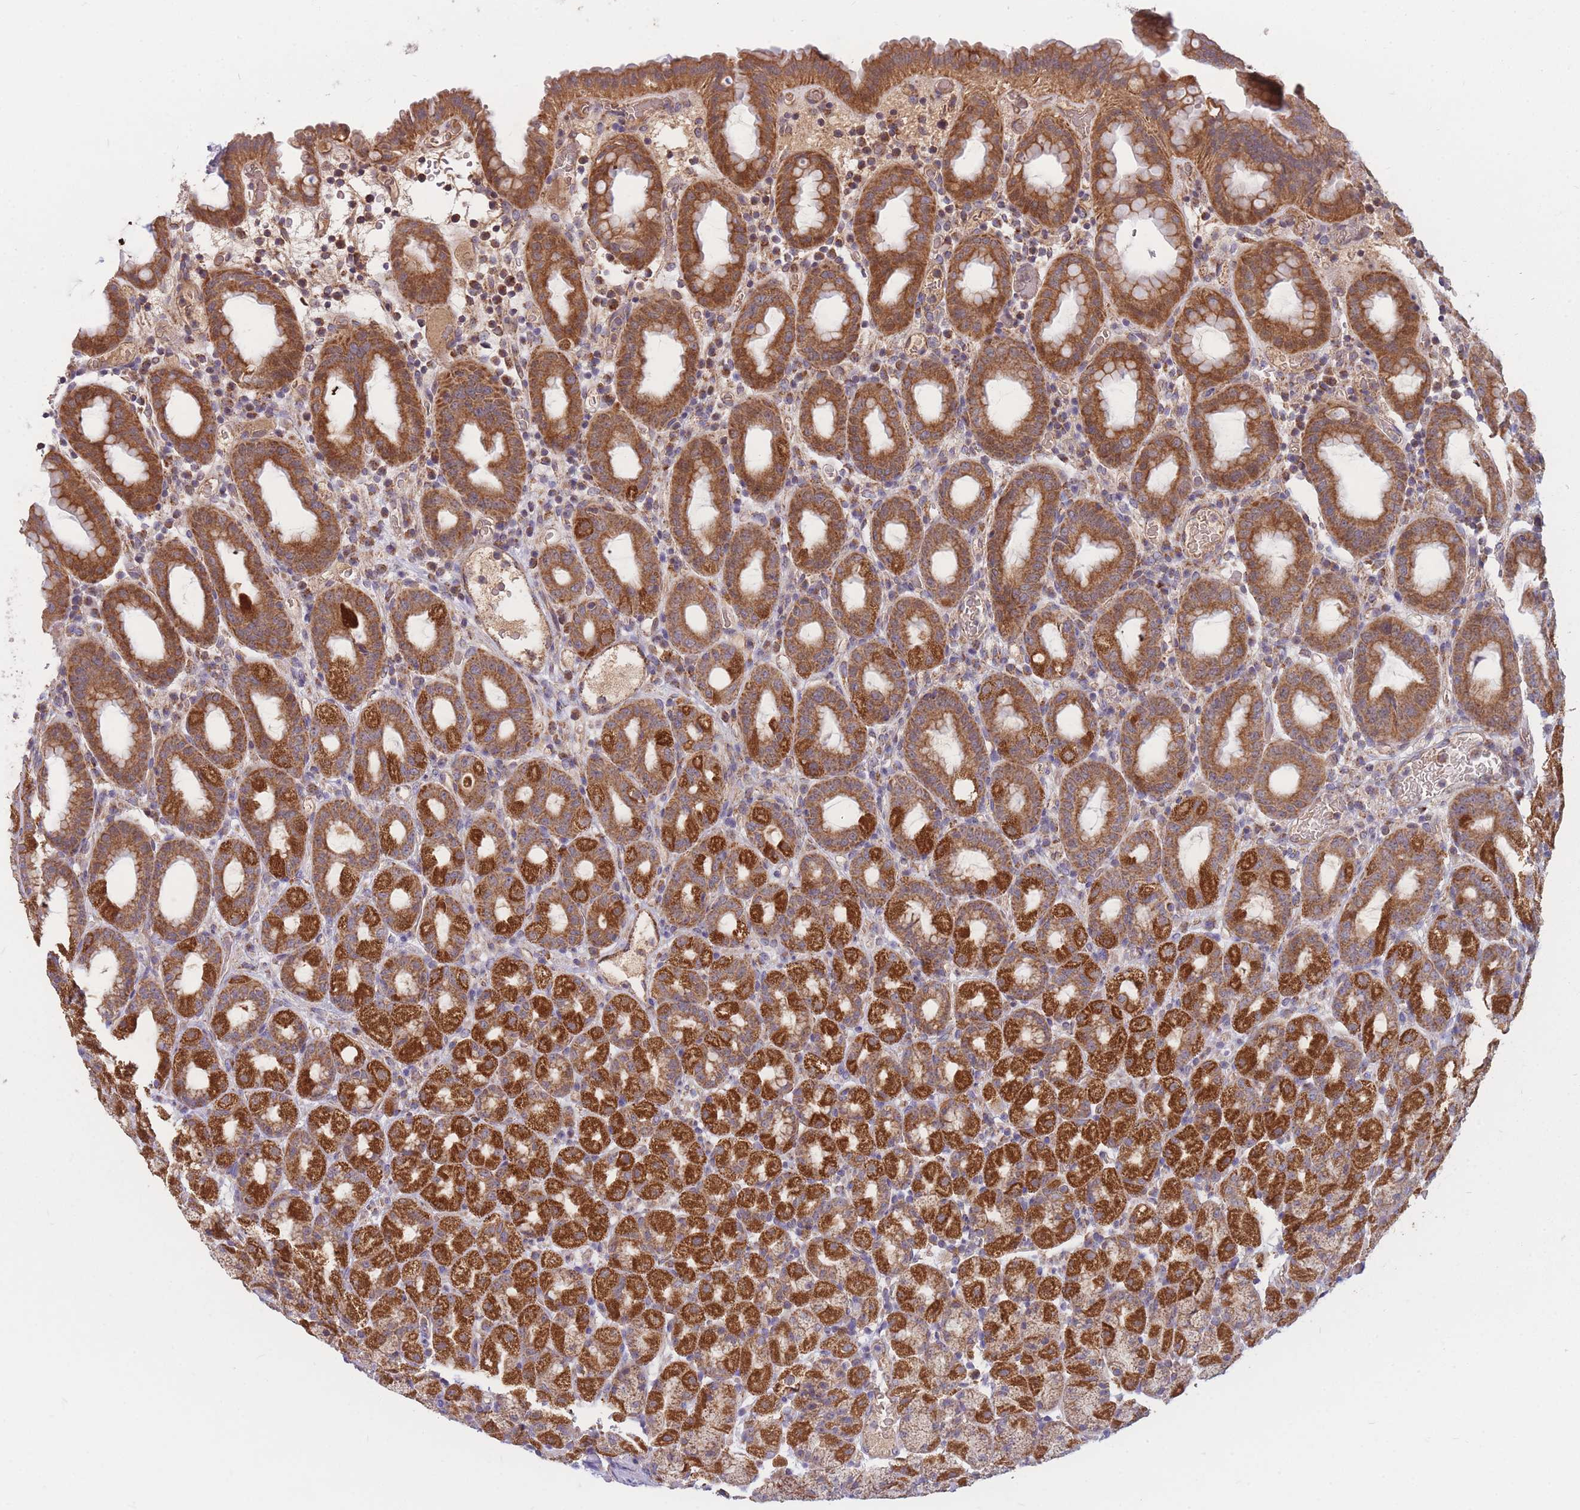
{"staining": {"intensity": "strong", "quantity": "25%-75%", "location": "cytoplasmic/membranous"}, "tissue": "stomach", "cell_type": "Glandular cells", "image_type": "normal", "snomed": [{"axis": "morphology", "description": "Normal tissue, NOS"}, {"axis": "topography", "description": "Stomach, upper"}, {"axis": "topography", "description": "Stomach, lower"}, {"axis": "topography", "description": "Small intestine"}], "caption": "Glandular cells reveal high levels of strong cytoplasmic/membranous staining in about 25%-75% of cells in normal stomach. (DAB IHC, brown staining for protein, blue staining for nuclei).", "gene": "PTPMT1", "patient": {"sex": "male", "age": 68}}